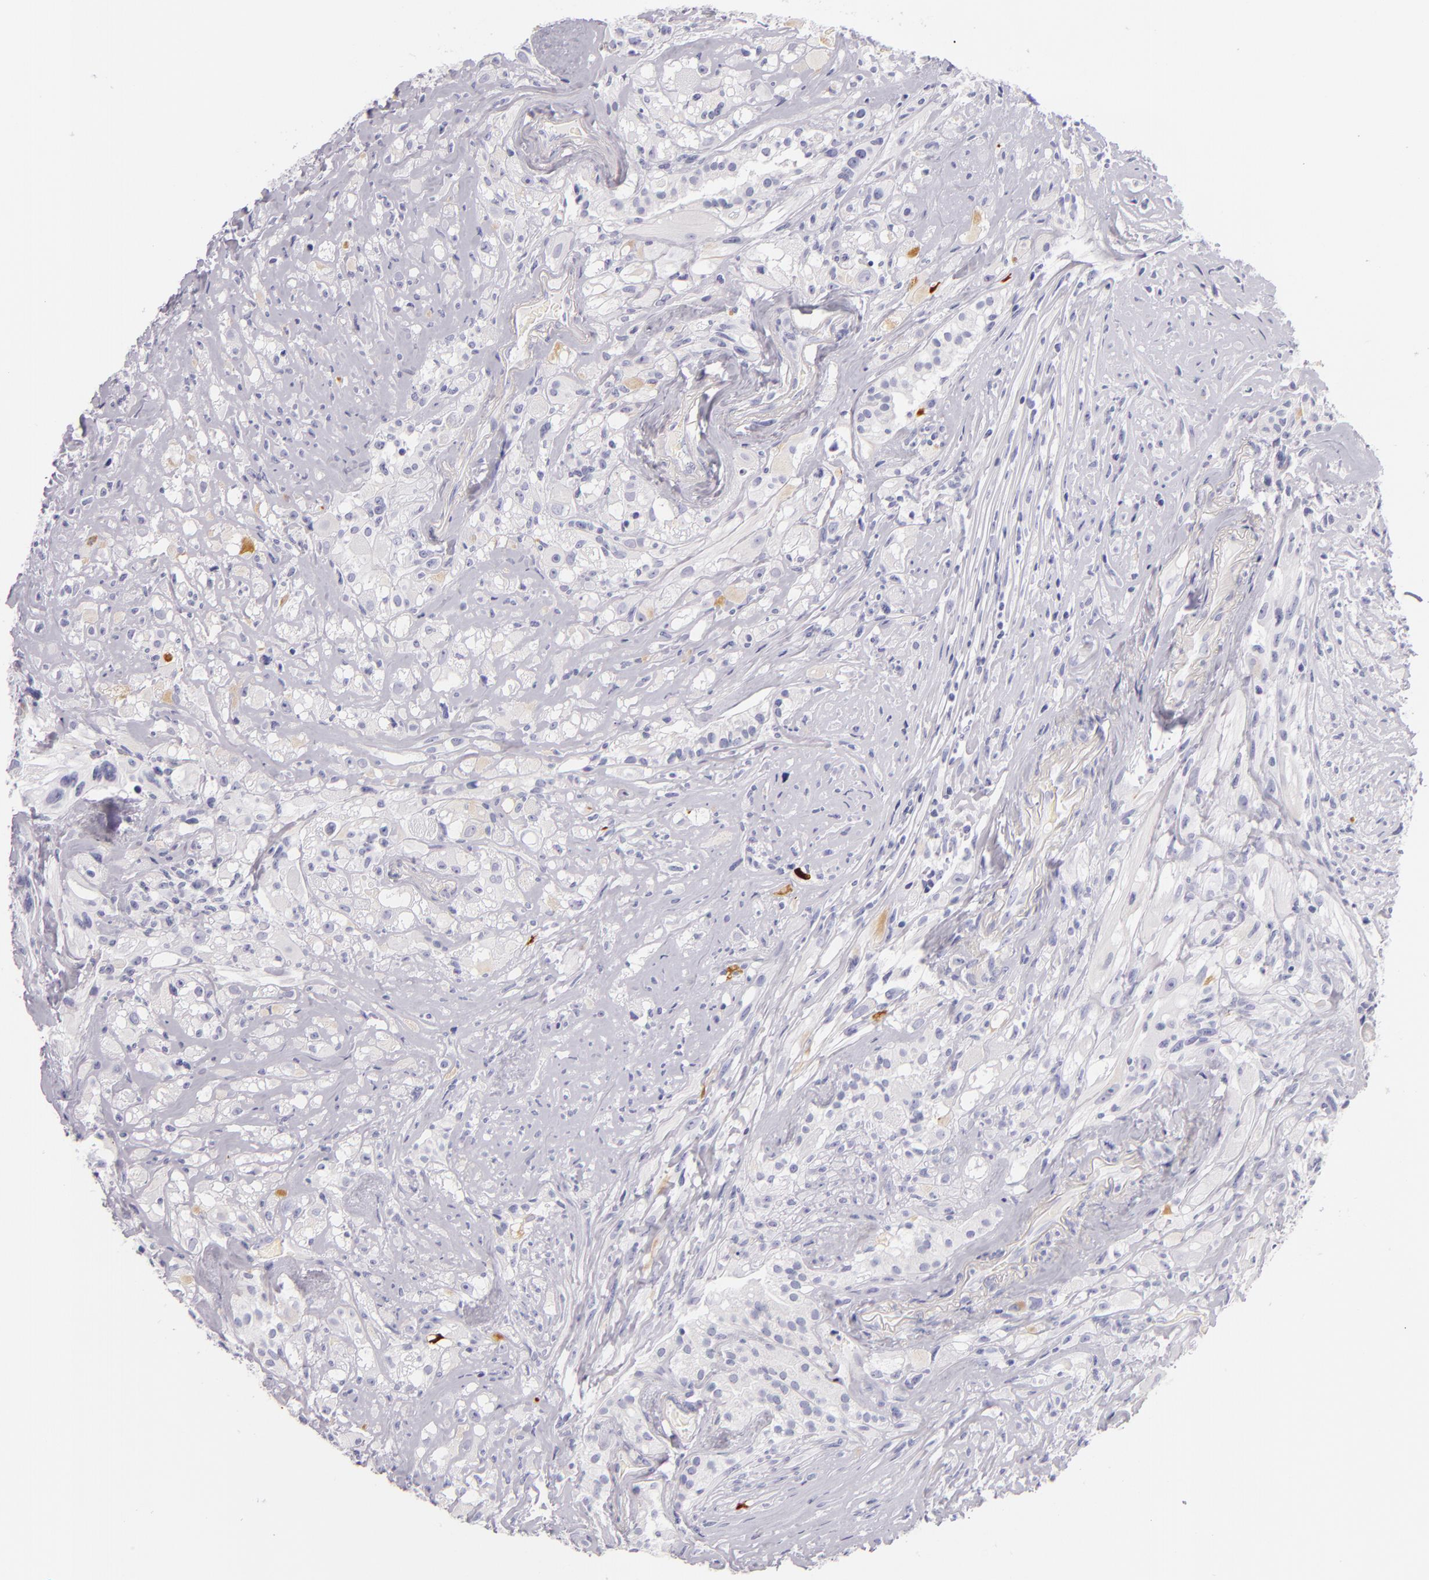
{"staining": {"intensity": "weak", "quantity": "<25%", "location": "cytoplasmic/membranous"}, "tissue": "glioma", "cell_type": "Tumor cells", "image_type": "cancer", "snomed": [{"axis": "morphology", "description": "Glioma, malignant, High grade"}, {"axis": "topography", "description": "Brain"}], "caption": "High power microscopy image of an IHC micrograph of malignant glioma (high-grade), revealing no significant positivity in tumor cells.", "gene": "INA", "patient": {"sex": "male", "age": 48}}